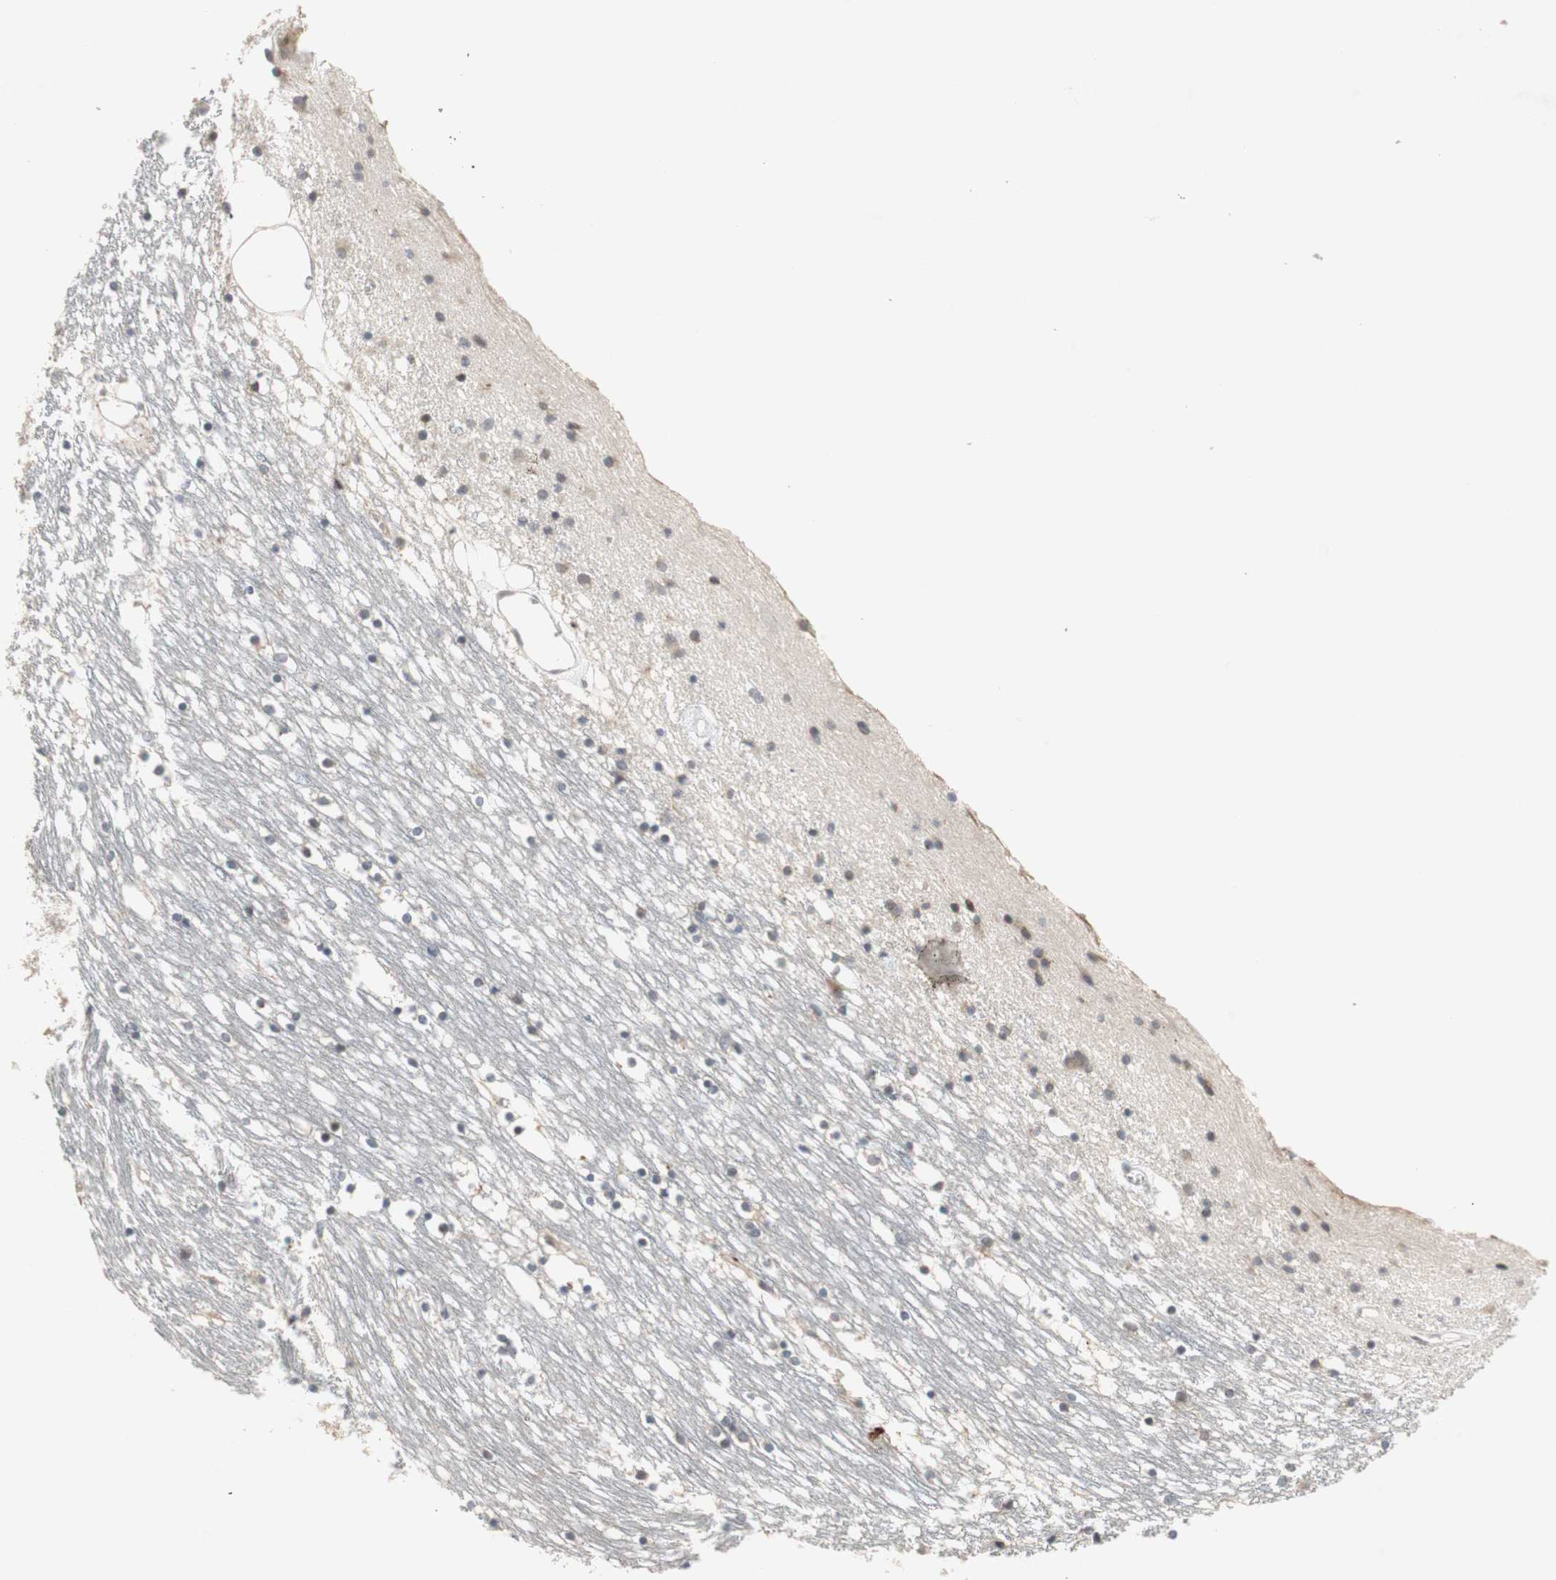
{"staining": {"intensity": "moderate", "quantity": "<25%", "location": "cytoplasmic/membranous,nuclear"}, "tissue": "caudate", "cell_type": "Glial cells", "image_type": "normal", "snomed": [{"axis": "morphology", "description": "Normal tissue, NOS"}, {"axis": "topography", "description": "Lateral ventricle wall"}], "caption": "The immunohistochemical stain highlights moderate cytoplasmic/membranous,nuclear positivity in glial cells of normal caudate.", "gene": "SNX4", "patient": {"sex": "male", "age": 45}}